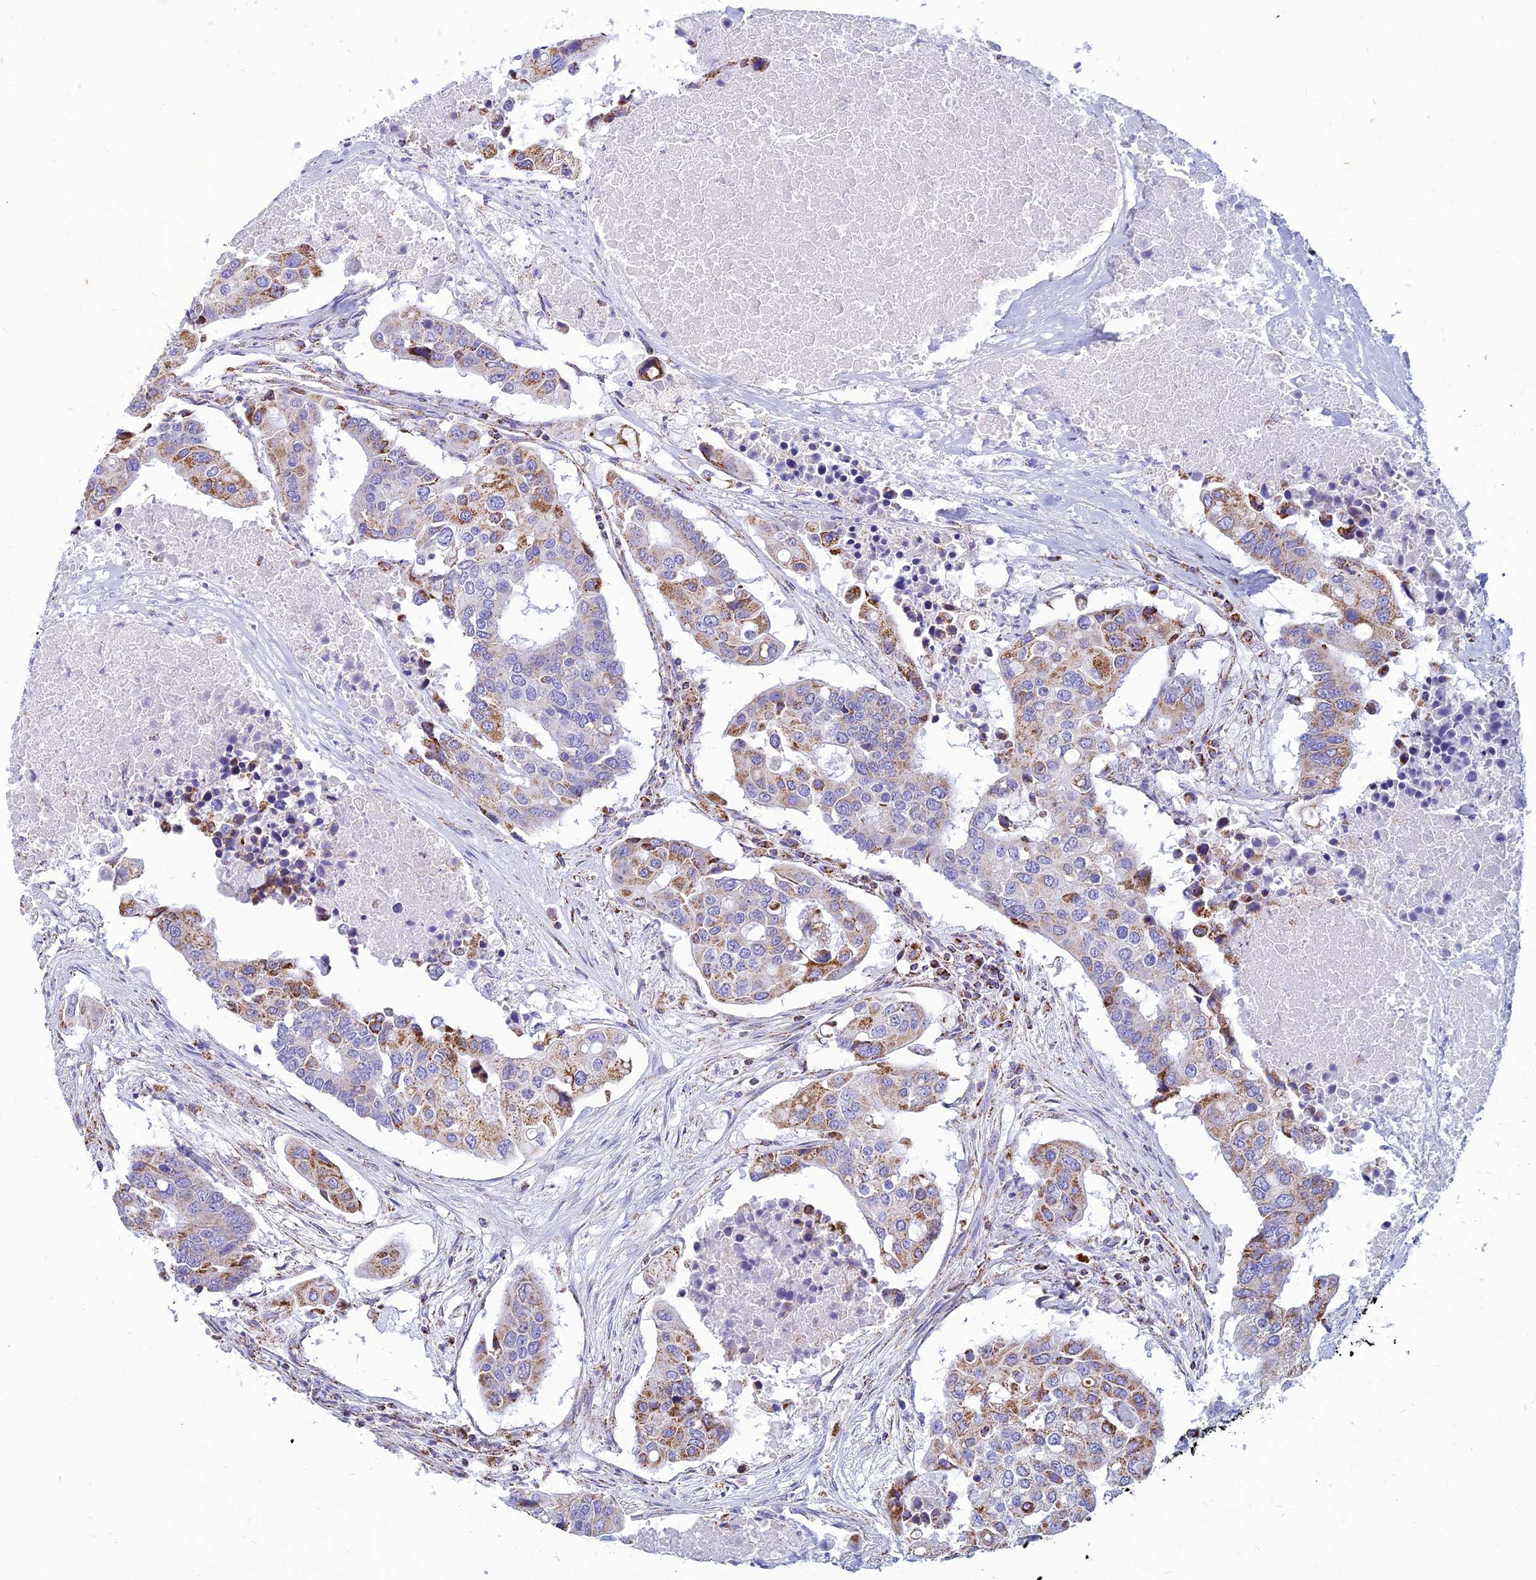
{"staining": {"intensity": "moderate", "quantity": "<25%", "location": "cytoplasmic/membranous"}, "tissue": "colorectal cancer", "cell_type": "Tumor cells", "image_type": "cancer", "snomed": [{"axis": "morphology", "description": "Adenocarcinoma, NOS"}, {"axis": "topography", "description": "Colon"}], "caption": "Immunohistochemistry of colorectal cancer (adenocarcinoma) demonstrates low levels of moderate cytoplasmic/membranous staining in about <25% of tumor cells.", "gene": "PACC1", "patient": {"sex": "male", "age": 77}}